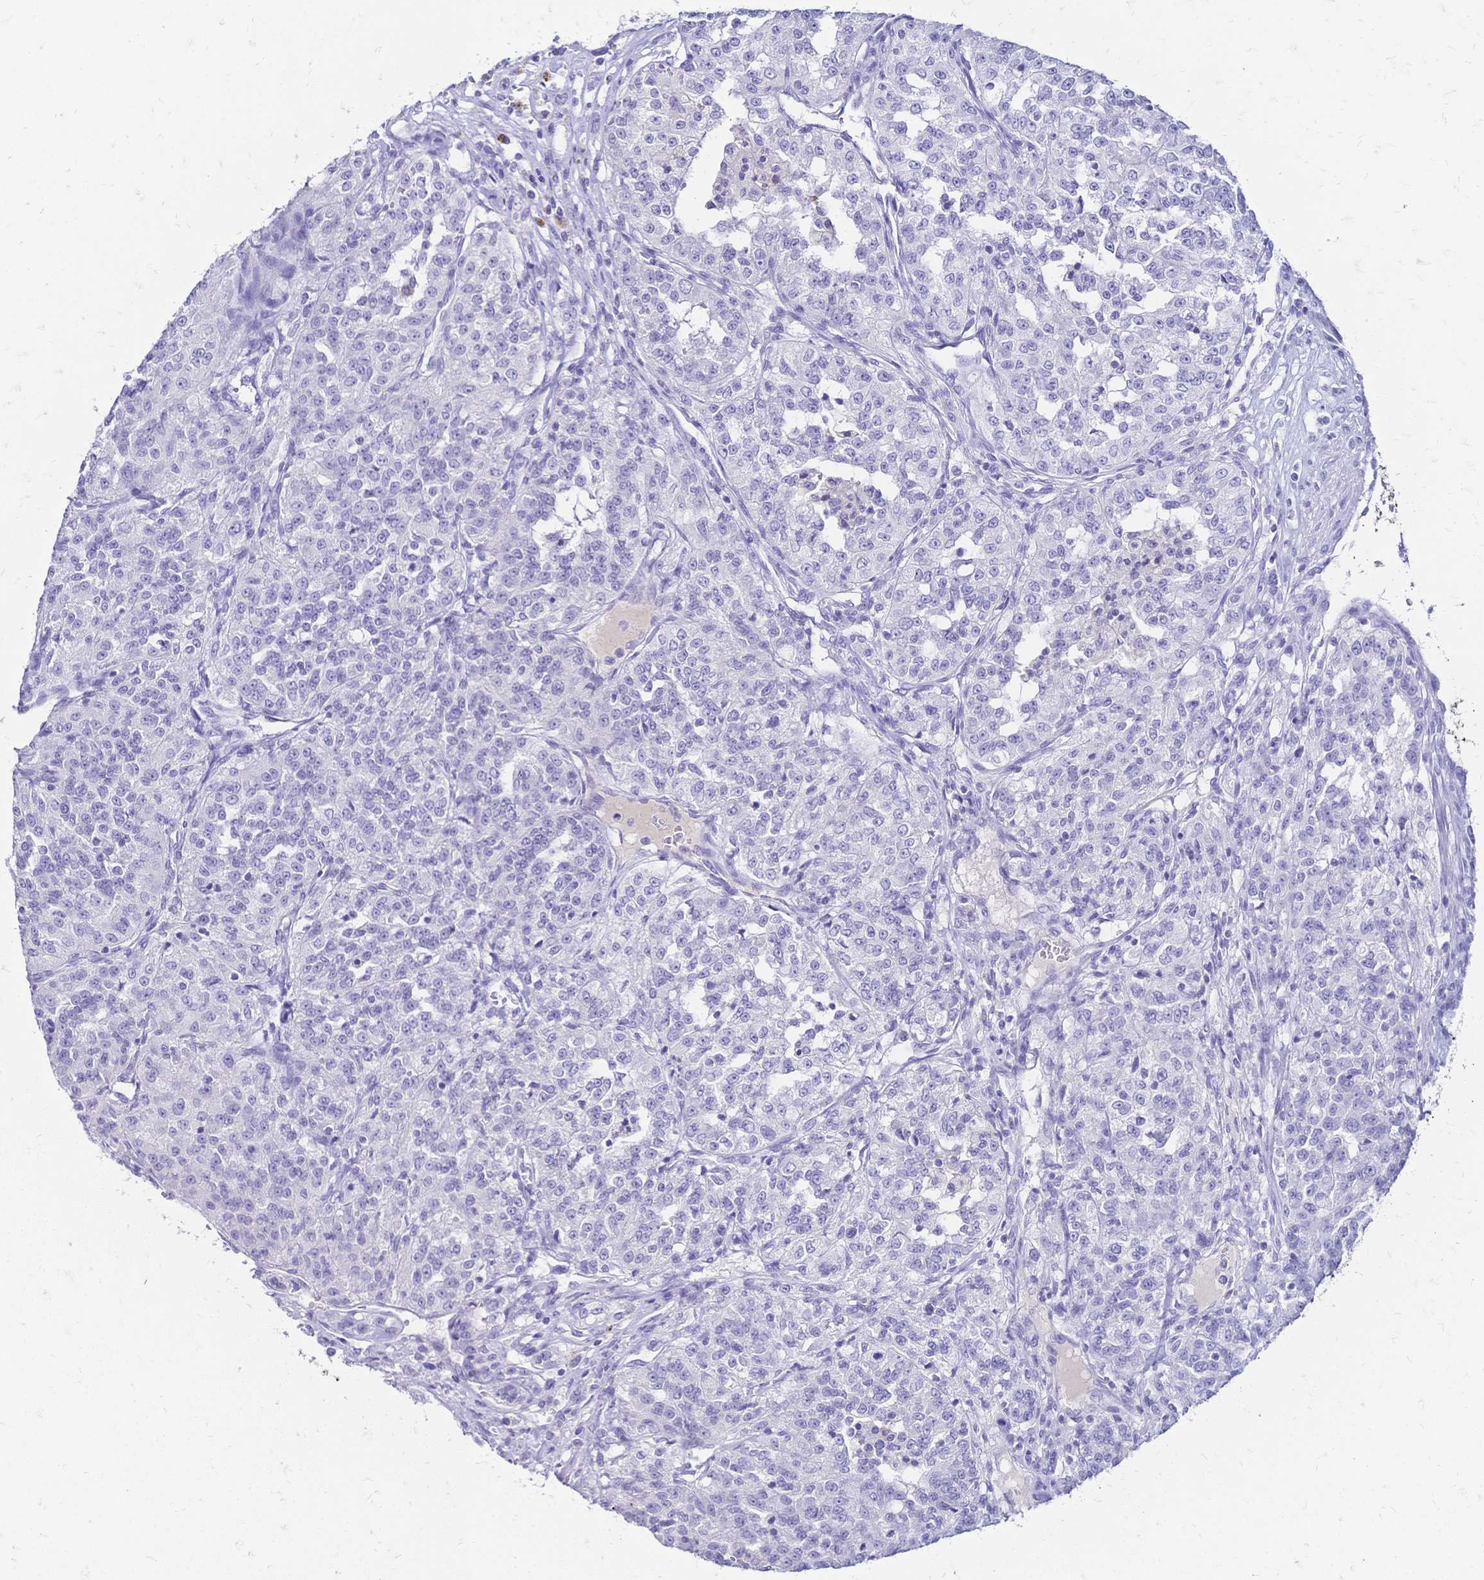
{"staining": {"intensity": "negative", "quantity": "none", "location": "none"}, "tissue": "renal cancer", "cell_type": "Tumor cells", "image_type": "cancer", "snomed": [{"axis": "morphology", "description": "Adenocarcinoma, NOS"}, {"axis": "topography", "description": "Kidney"}], "caption": "High magnification brightfield microscopy of renal cancer (adenocarcinoma) stained with DAB (brown) and counterstained with hematoxylin (blue): tumor cells show no significant staining.", "gene": "FA2H", "patient": {"sex": "female", "age": 63}}